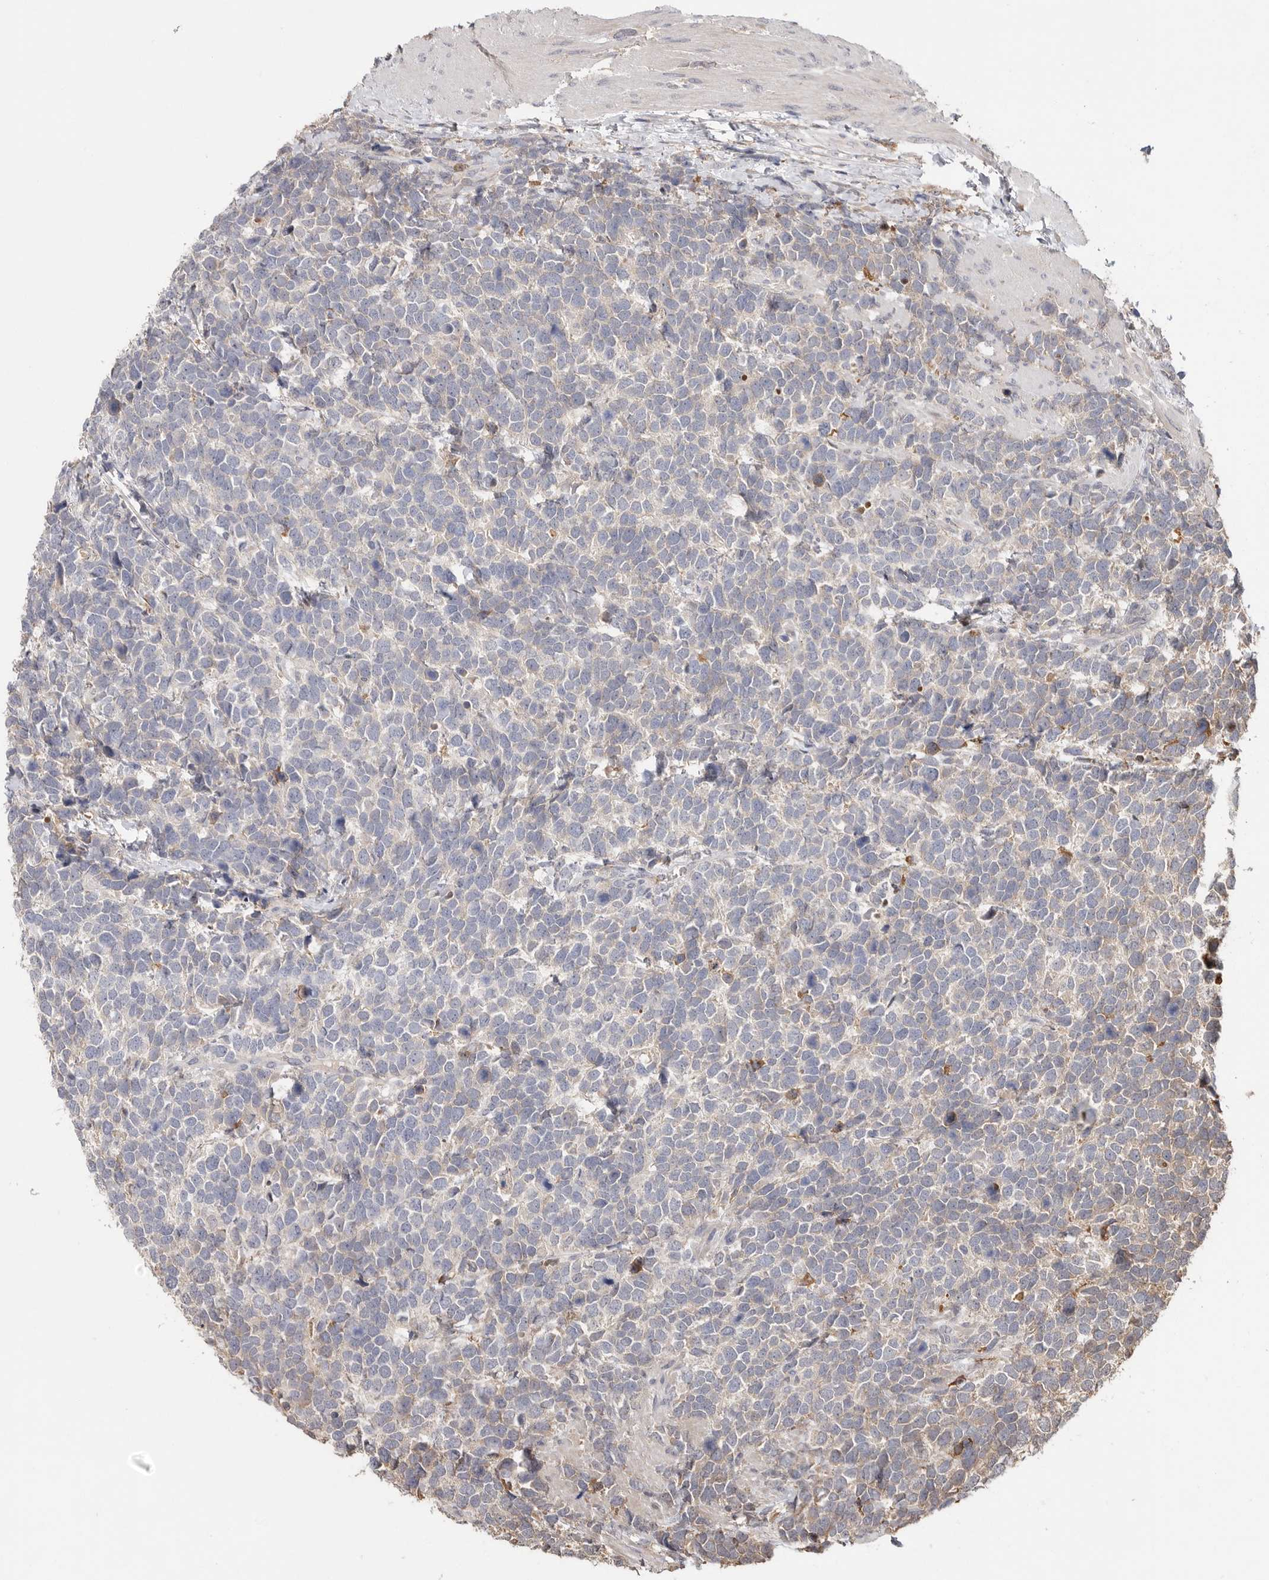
{"staining": {"intensity": "negative", "quantity": "none", "location": "none"}, "tissue": "urothelial cancer", "cell_type": "Tumor cells", "image_type": "cancer", "snomed": [{"axis": "morphology", "description": "Urothelial carcinoma, High grade"}, {"axis": "topography", "description": "Urinary bladder"}], "caption": "High-grade urothelial carcinoma was stained to show a protein in brown. There is no significant staining in tumor cells.", "gene": "VN1R4", "patient": {"sex": "female", "age": 82}}